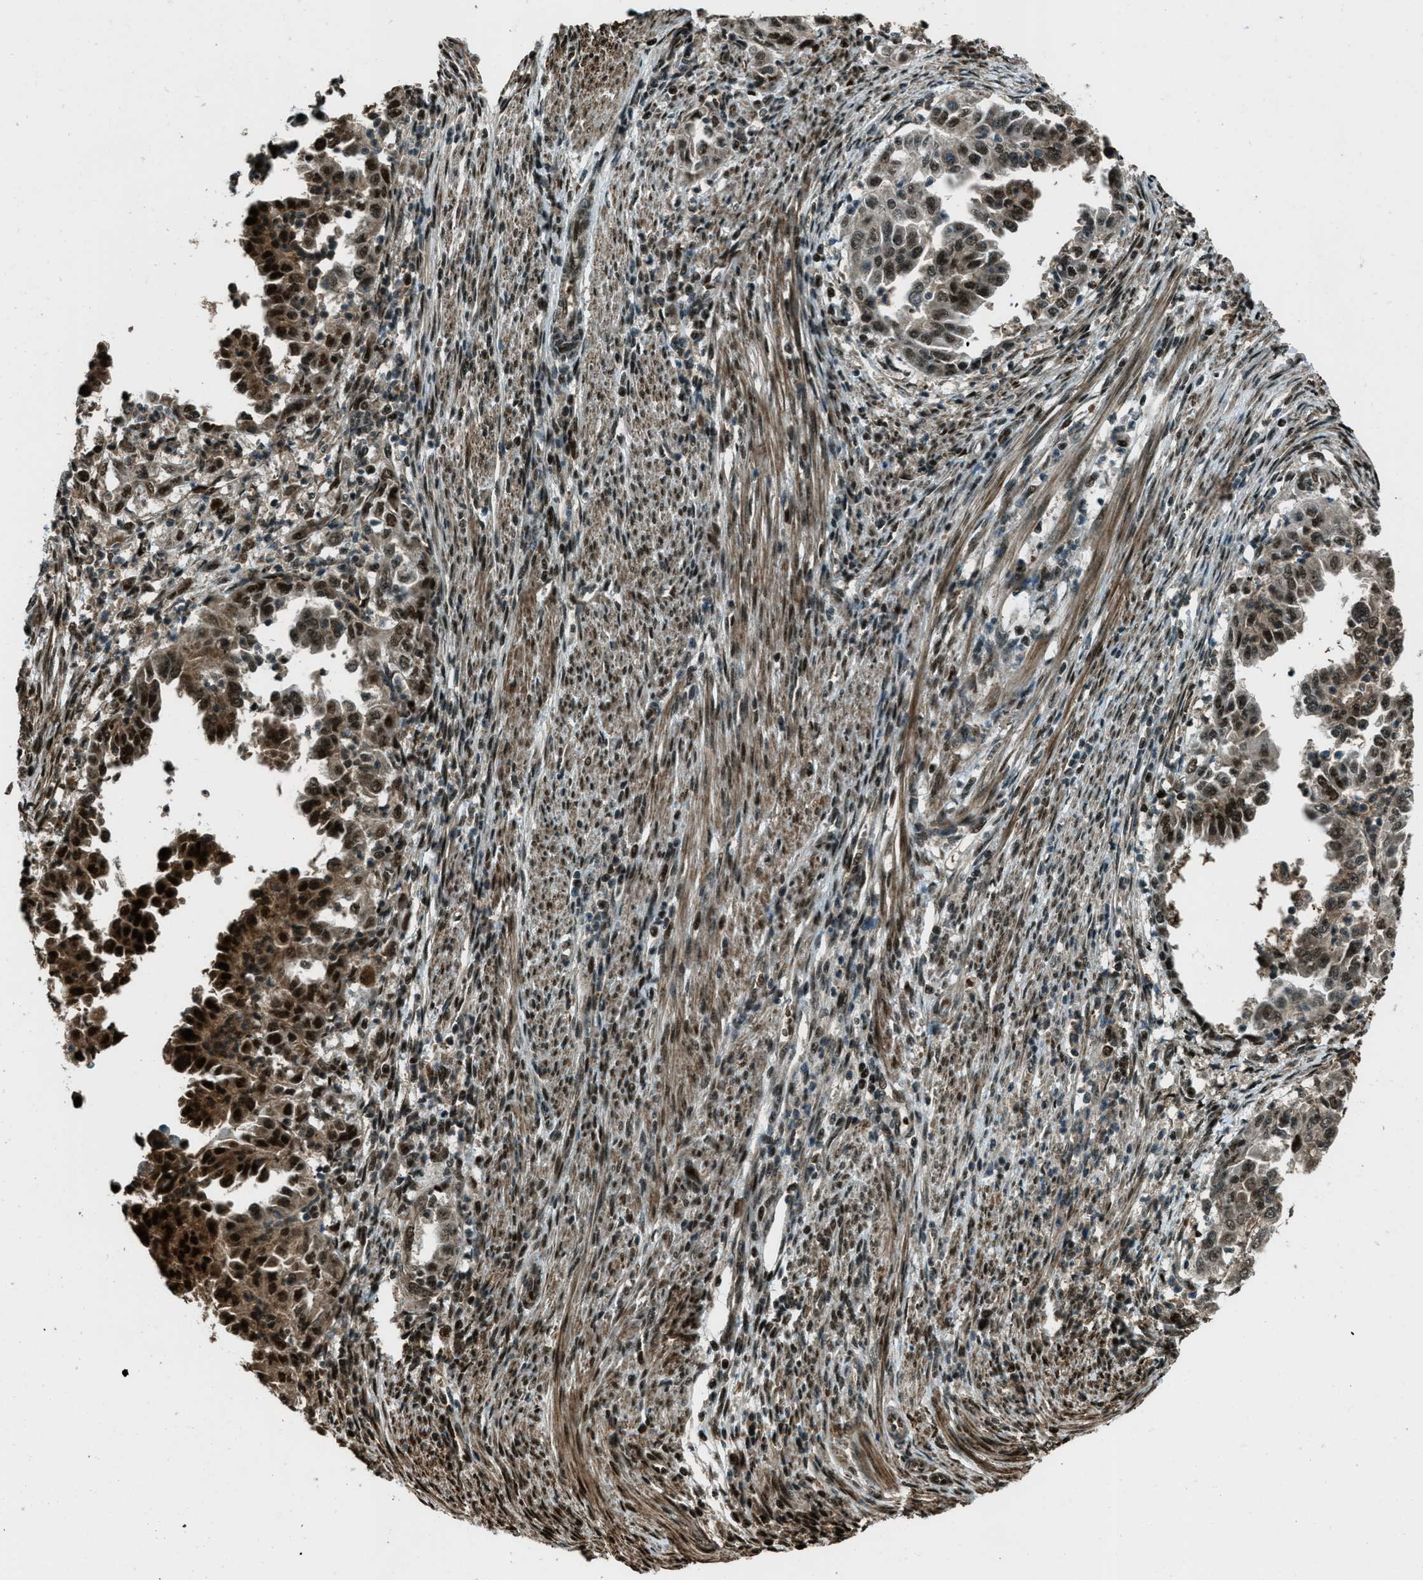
{"staining": {"intensity": "strong", "quantity": "25%-75%", "location": "cytoplasmic/membranous,nuclear"}, "tissue": "endometrial cancer", "cell_type": "Tumor cells", "image_type": "cancer", "snomed": [{"axis": "morphology", "description": "Adenocarcinoma, NOS"}, {"axis": "topography", "description": "Endometrium"}], "caption": "IHC staining of endometrial adenocarcinoma, which displays high levels of strong cytoplasmic/membranous and nuclear staining in approximately 25%-75% of tumor cells indicating strong cytoplasmic/membranous and nuclear protein staining. The staining was performed using DAB (brown) for protein detection and nuclei were counterstained in hematoxylin (blue).", "gene": "TARDBP", "patient": {"sex": "female", "age": 85}}